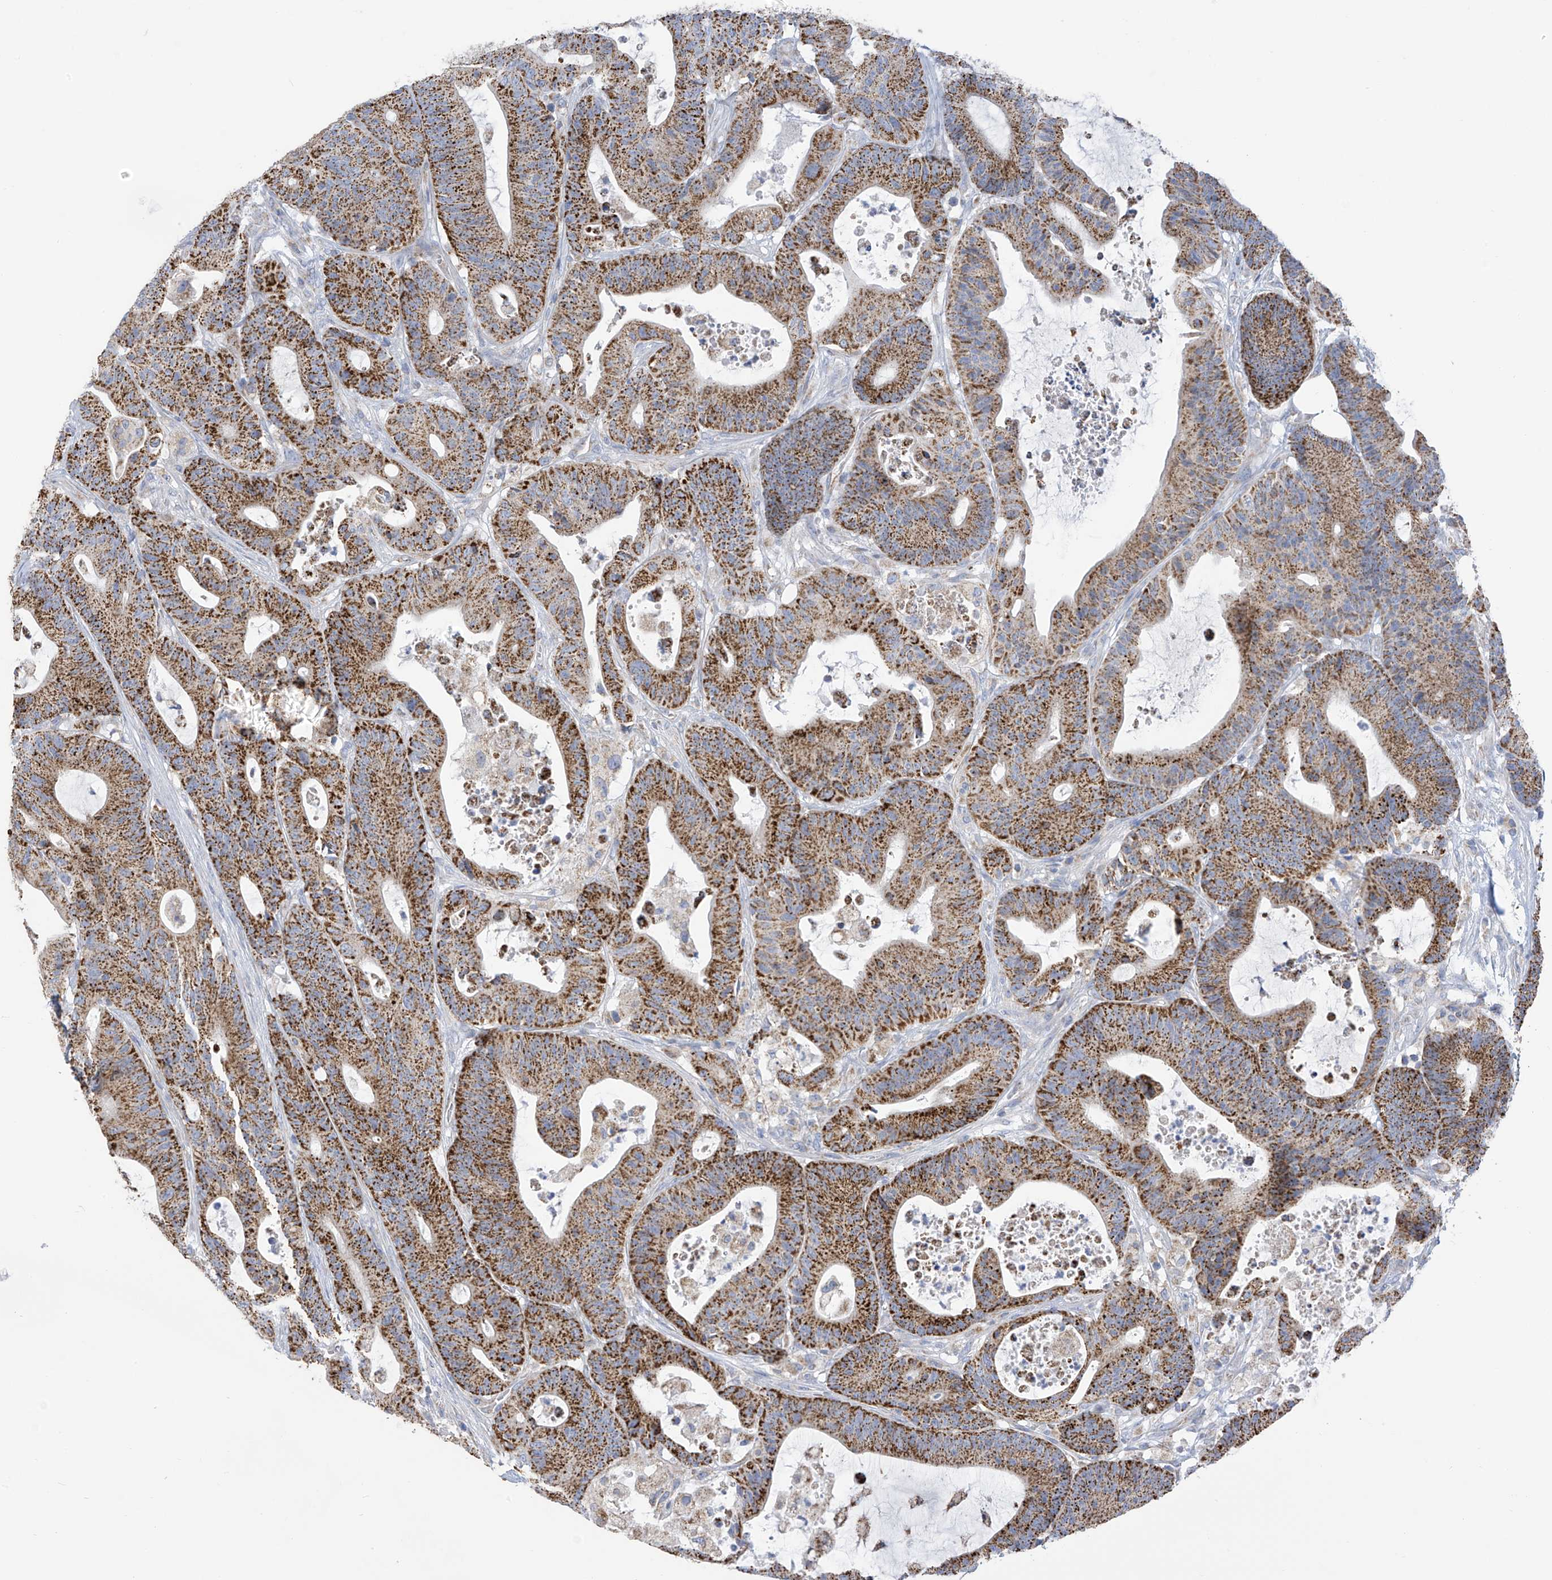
{"staining": {"intensity": "strong", "quantity": ">75%", "location": "cytoplasmic/membranous"}, "tissue": "colorectal cancer", "cell_type": "Tumor cells", "image_type": "cancer", "snomed": [{"axis": "morphology", "description": "Adenocarcinoma, NOS"}, {"axis": "topography", "description": "Colon"}], "caption": "This histopathology image demonstrates colorectal cancer (adenocarcinoma) stained with immunohistochemistry (IHC) to label a protein in brown. The cytoplasmic/membranous of tumor cells show strong positivity for the protein. Nuclei are counter-stained blue.", "gene": "PNPT1", "patient": {"sex": "female", "age": 84}}